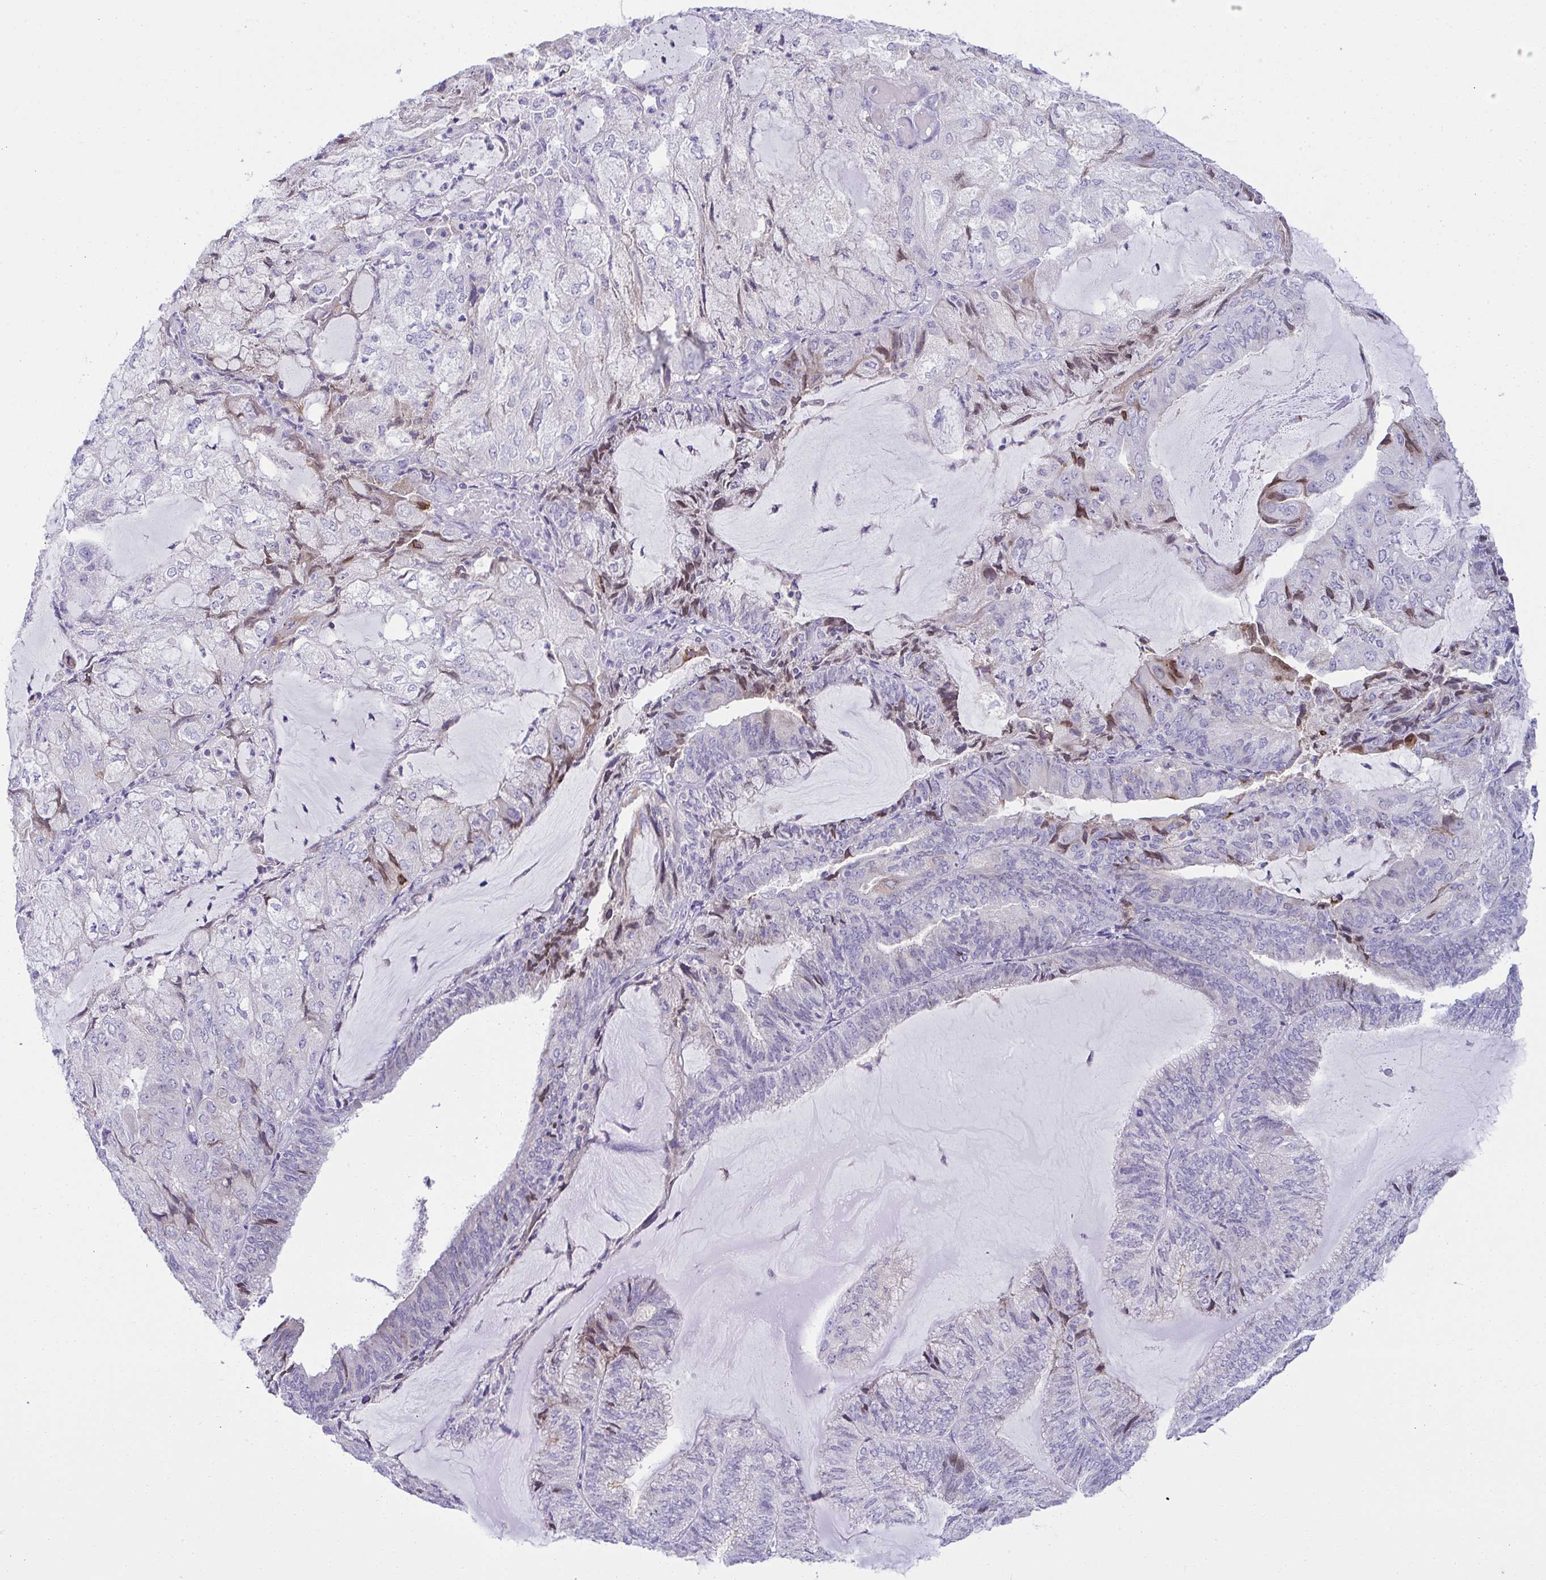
{"staining": {"intensity": "negative", "quantity": "none", "location": "none"}, "tissue": "endometrial cancer", "cell_type": "Tumor cells", "image_type": "cancer", "snomed": [{"axis": "morphology", "description": "Adenocarcinoma, NOS"}, {"axis": "topography", "description": "Endometrium"}], "caption": "Immunohistochemistry micrograph of neoplastic tissue: human endometrial adenocarcinoma stained with DAB (3,3'-diaminobenzidine) reveals no significant protein staining in tumor cells.", "gene": "RGPD5", "patient": {"sex": "female", "age": 81}}